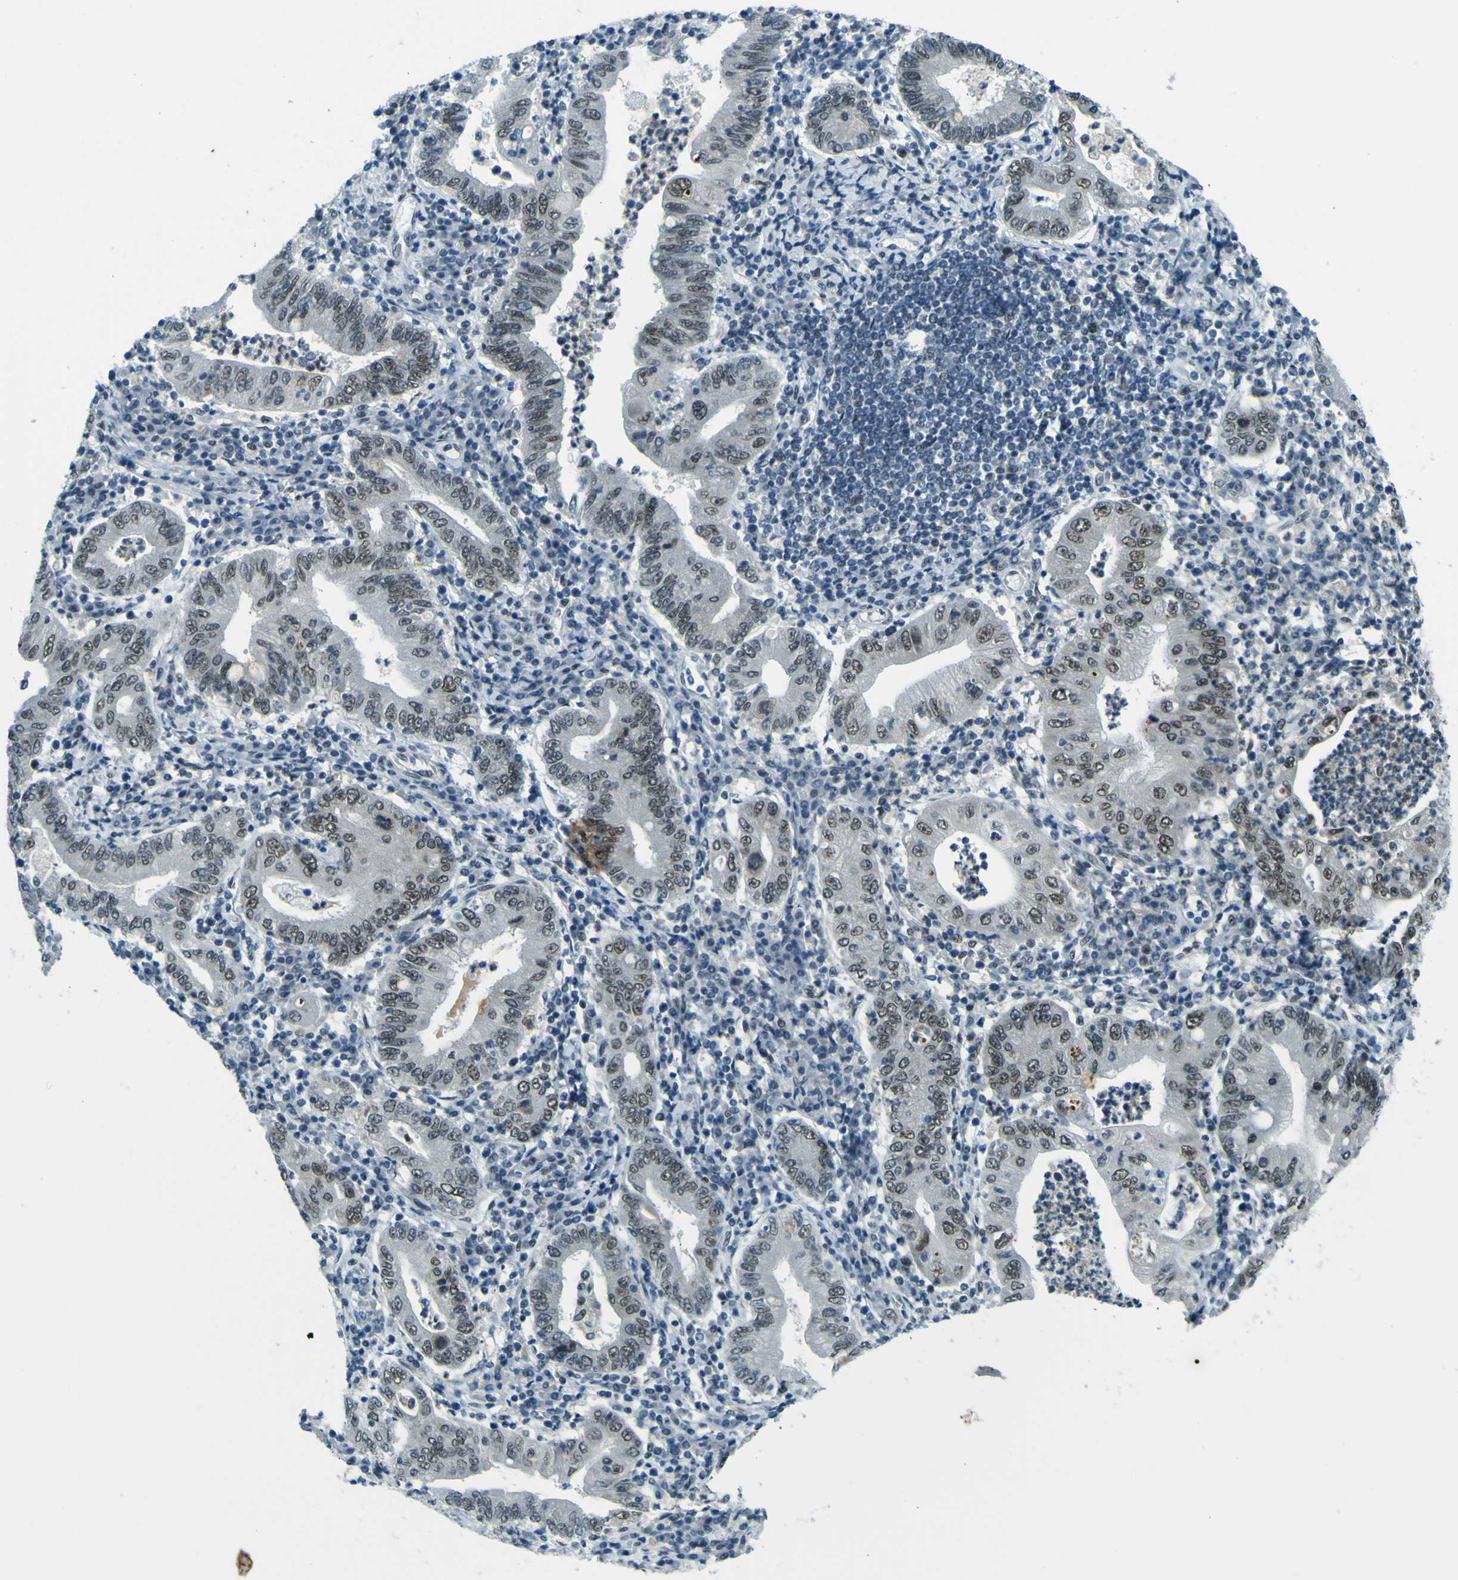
{"staining": {"intensity": "moderate", "quantity": ">75%", "location": "nuclear"}, "tissue": "stomach cancer", "cell_type": "Tumor cells", "image_type": "cancer", "snomed": [{"axis": "morphology", "description": "Normal tissue, NOS"}, {"axis": "morphology", "description": "Adenocarcinoma, NOS"}, {"axis": "topography", "description": "Esophagus"}, {"axis": "topography", "description": "Stomach, upper"}, {"axis": "topography", "description": "Peripheral nerve tissue"}], "caption": "Immunohistochemical staining of human stomach cancer reveals medium levels of moderate nuclear staining in approximately >75% of tumor cells. (DAB (3,3'-diaminobenzidine) IHC, brown staining for protein, blue staining for nuclei).", "gene": "CEBPG", "patient": {"sex": "male", "age": 62}}